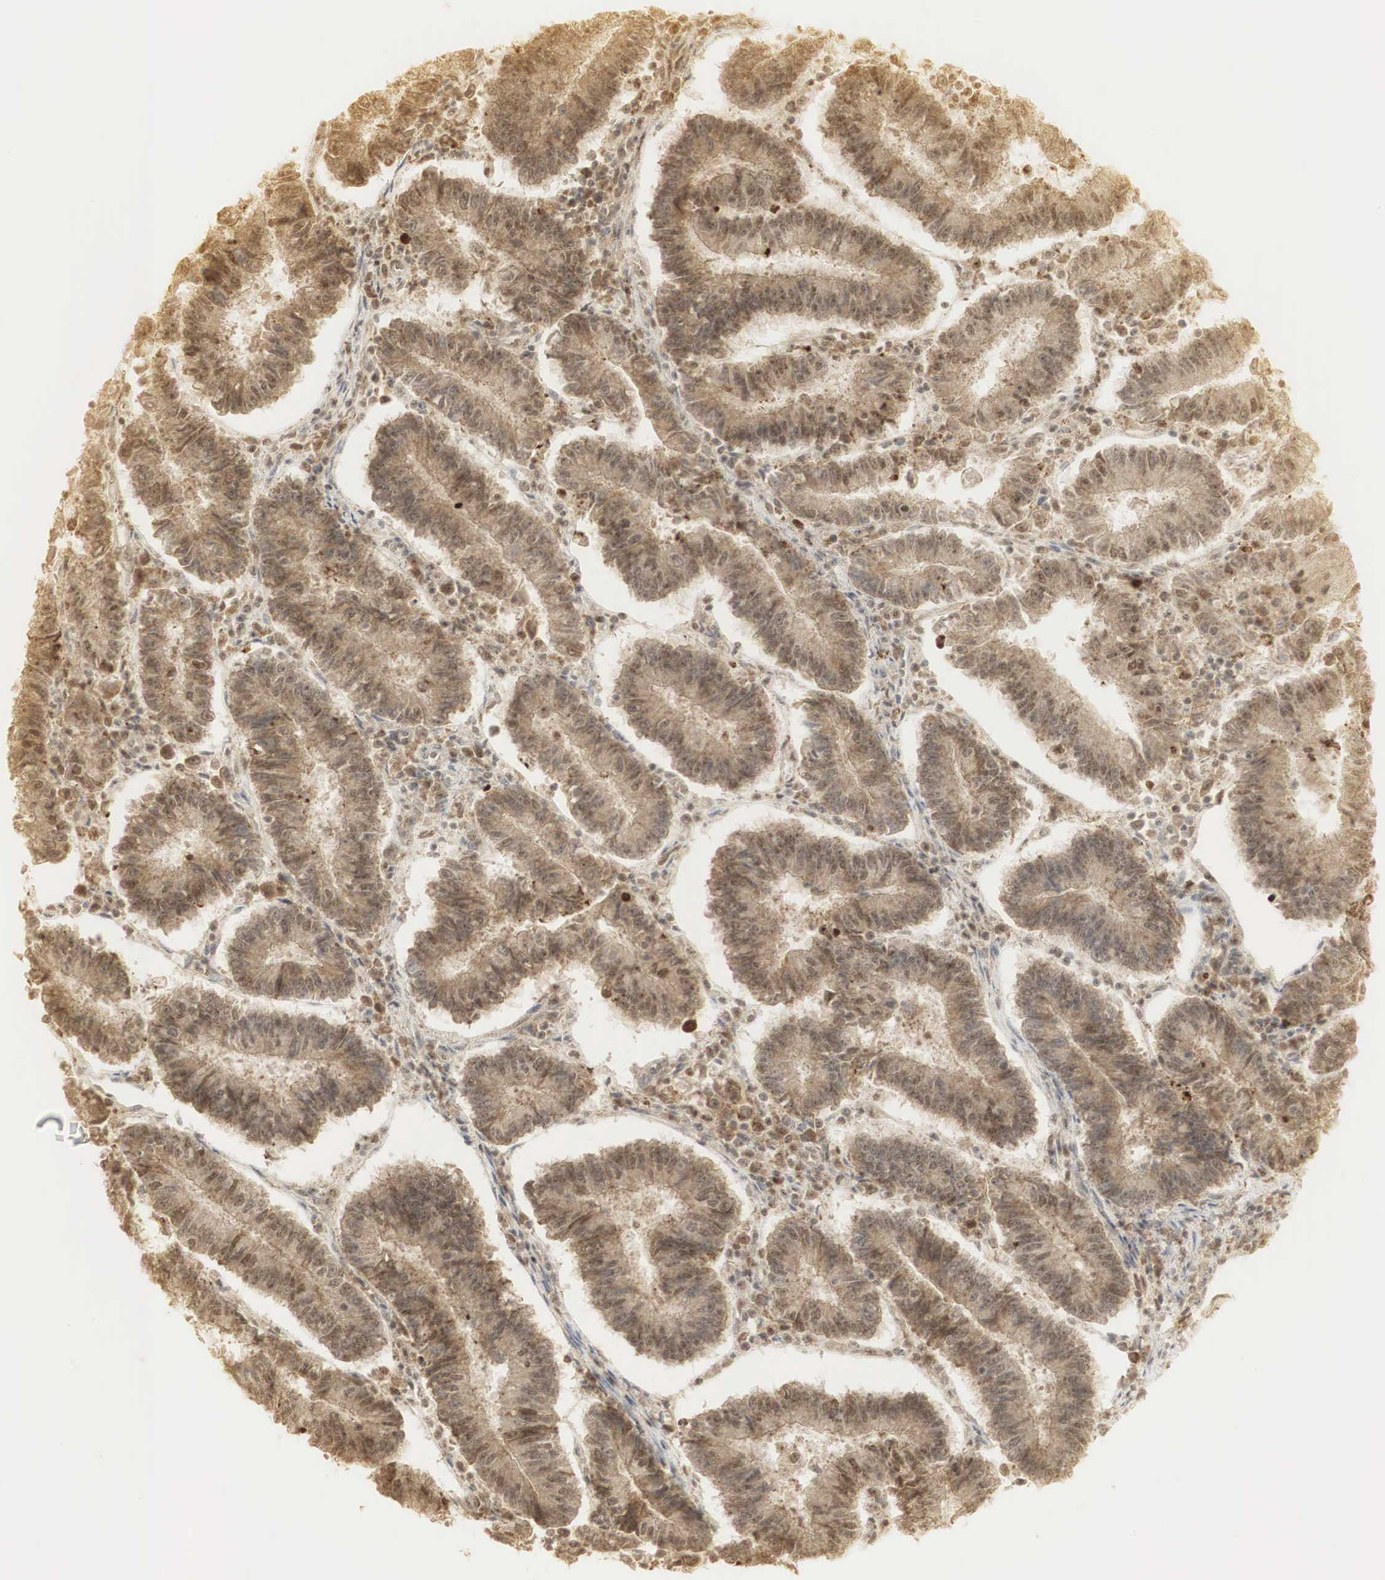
{"staining": {"intensity": "strong", "quantity": ">75%", "location": "cytoplasmic/membranous,nuclear"}, "tissue": "endometrial cancer", "cell_type": "Tumor cells", "image_type": "cancer", "snomed": [{"axis": "morphology", "description": "Adenocarcinoma, NOS"}, {"axis": "topography", "description": "Endometrium"}], "caption": "Adenocarcinoma (endometrial) tissue exhibits strong cytoplasmic/membranous and nuclear expression in approximately >75% of tumor cells, visualized by immunohistochemistry.", "gene": "RNF113A", "patient": {"sex": "female", "age": 75}}